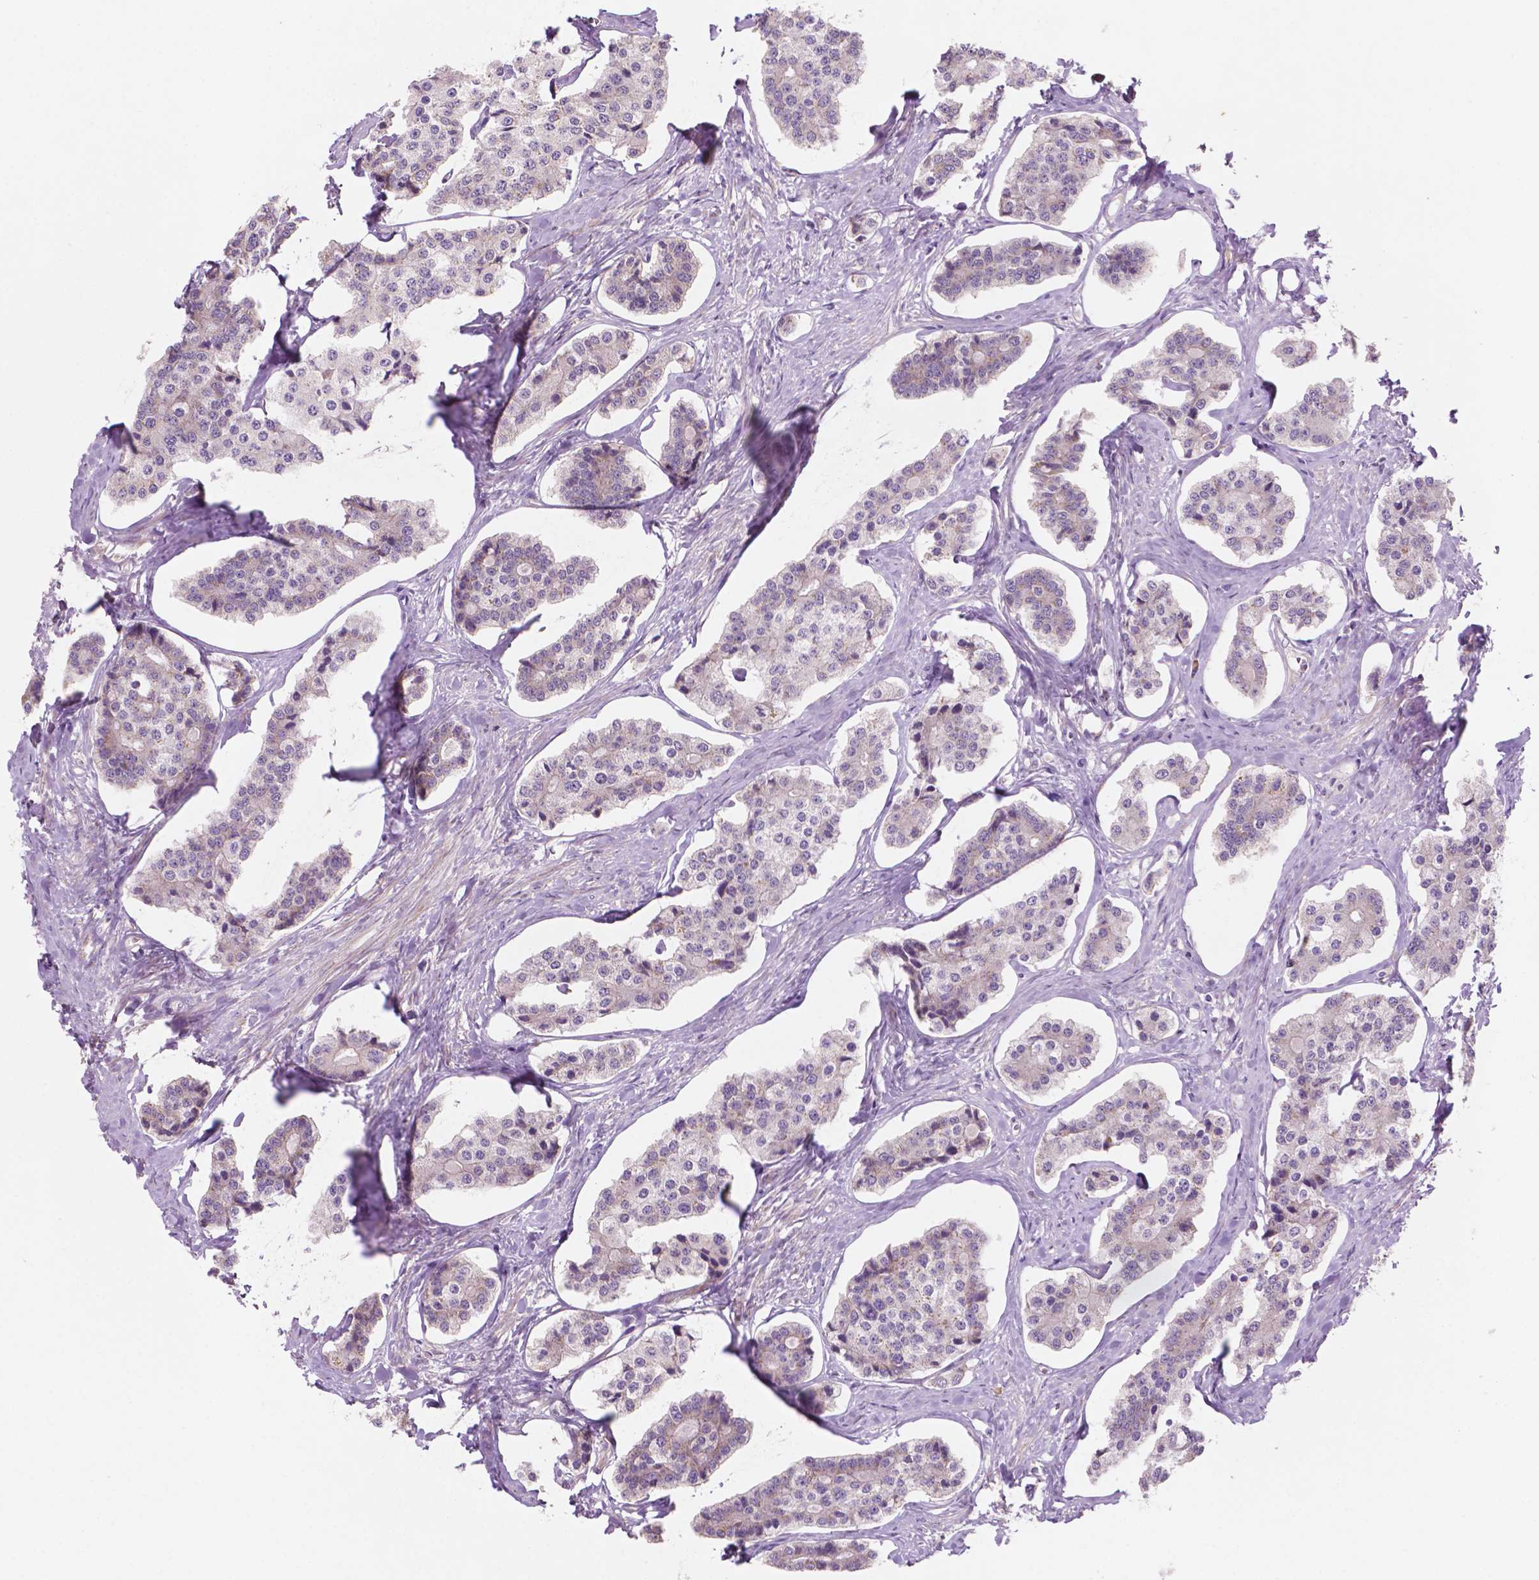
{"staining": {"intensity": "negative", "quantity": "none", "location": "none"}, "tissue": "carcinoid", "cell_type": "Tumor cells", "image_type": "cancer", "snomed": [{"axis": "morphology", "description": "Carcinoid, malignant, NOS"}, {"axis": "topography", "description": "Small intestine"}], "caption": "This is a histopathology image of immunohistochemistry staining of carcinoid, which shows no positivity in tumor cells.", "gene": "LRP1B", "patient": {"sex": "female", "age": 65}}